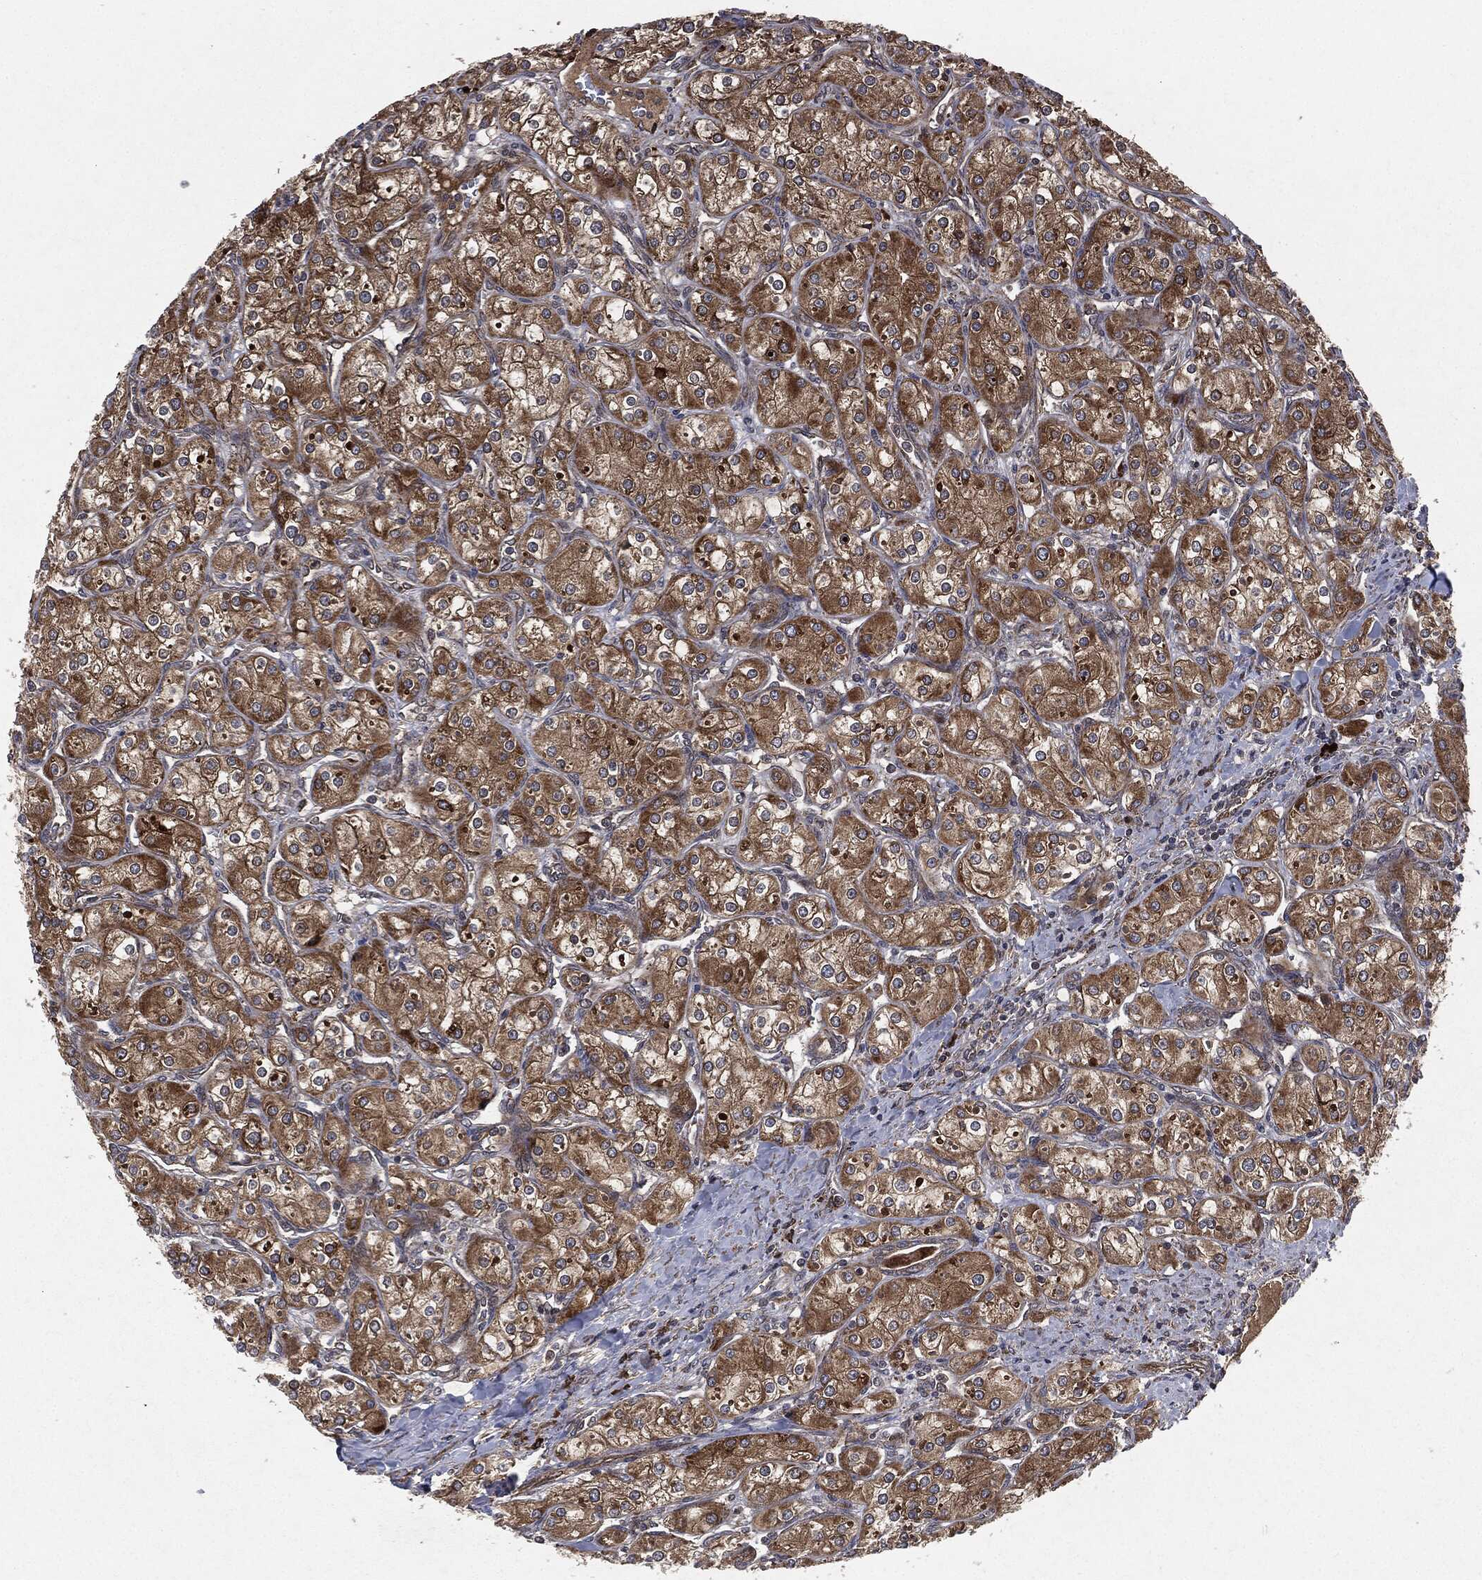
{"staining": {"intensity": "moderate", "quantity": "25%-75%", "location": "cytoplasmic/membranous"}, "tissue": "renal cancer", "cell_type": "Tumor cells", "image_type": "cancer", "snomed": [{"axis": "morphology", "description": "Adenocarcinoma, NOS"}, {"axis": "topography", "description": "Kidney"}], "caption": "Immunohistochemical staining of human renal cancer demonstrates moderate cytoplasmic/membranous protein expression in approximately 25%-75% of tumor cells.", "gene": "RAF1", "patient": {"sex": "male", "age": 77}}